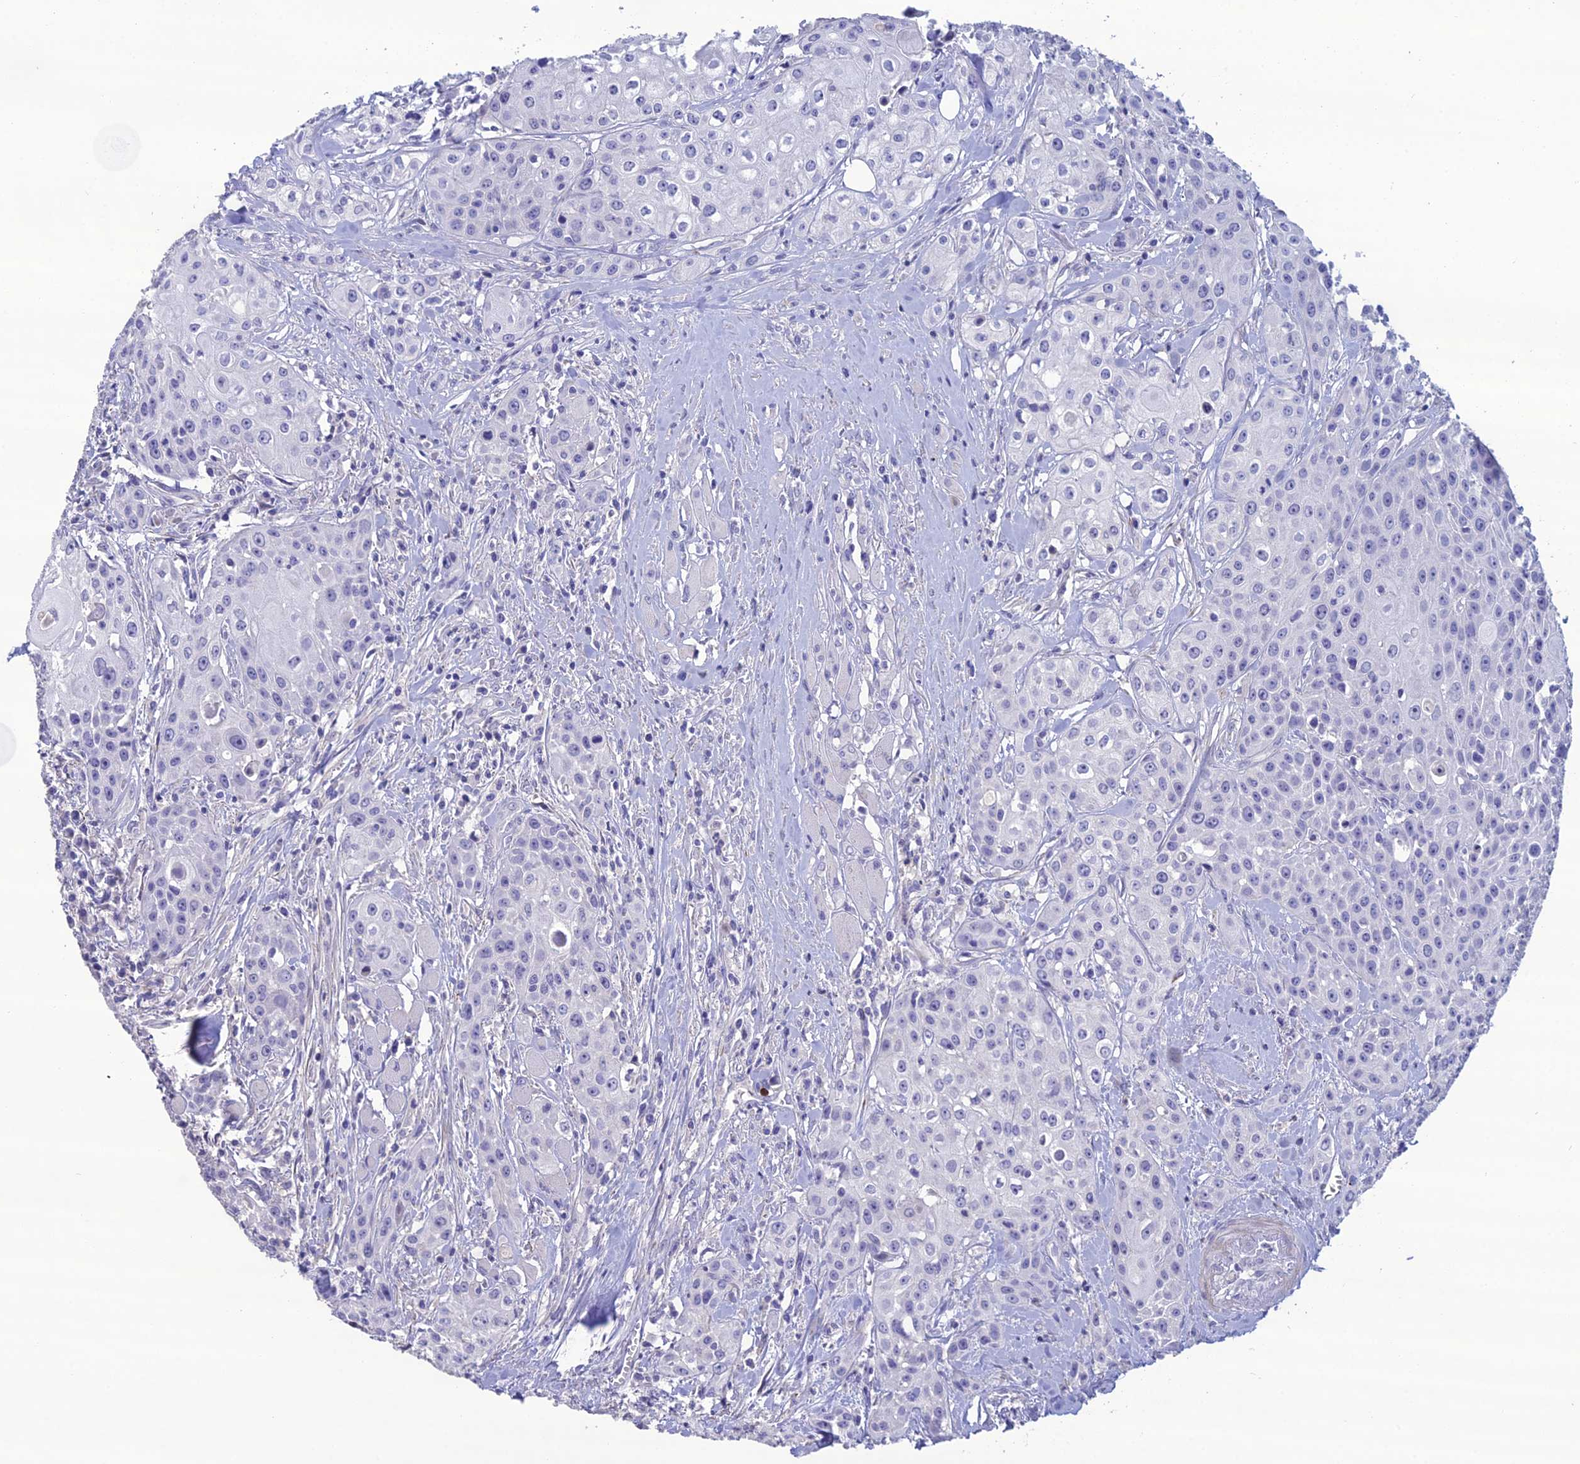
{"staining": {"intensity": "negative", "quantity": "none", "location": "none"}, "tissue": "head and neck cancer", "cell_type": "Tumor cells", "image_type": "cancer", "snomed": [{"axis": "morphology", "description": "Squamous cell carcinoma, NOS"}, {"axis": "topography", "description": "Oral tissue"}, {"axis": "topography", "description": "Head-Neck"}], "caption": "The immunohistochemistry photomicrograph has no significant staining in tumor cells of squamous cell carcinoma (head and neck) tissue.", "gene": "OR56B1", "patient": {"sex": "female", "age": 82}}